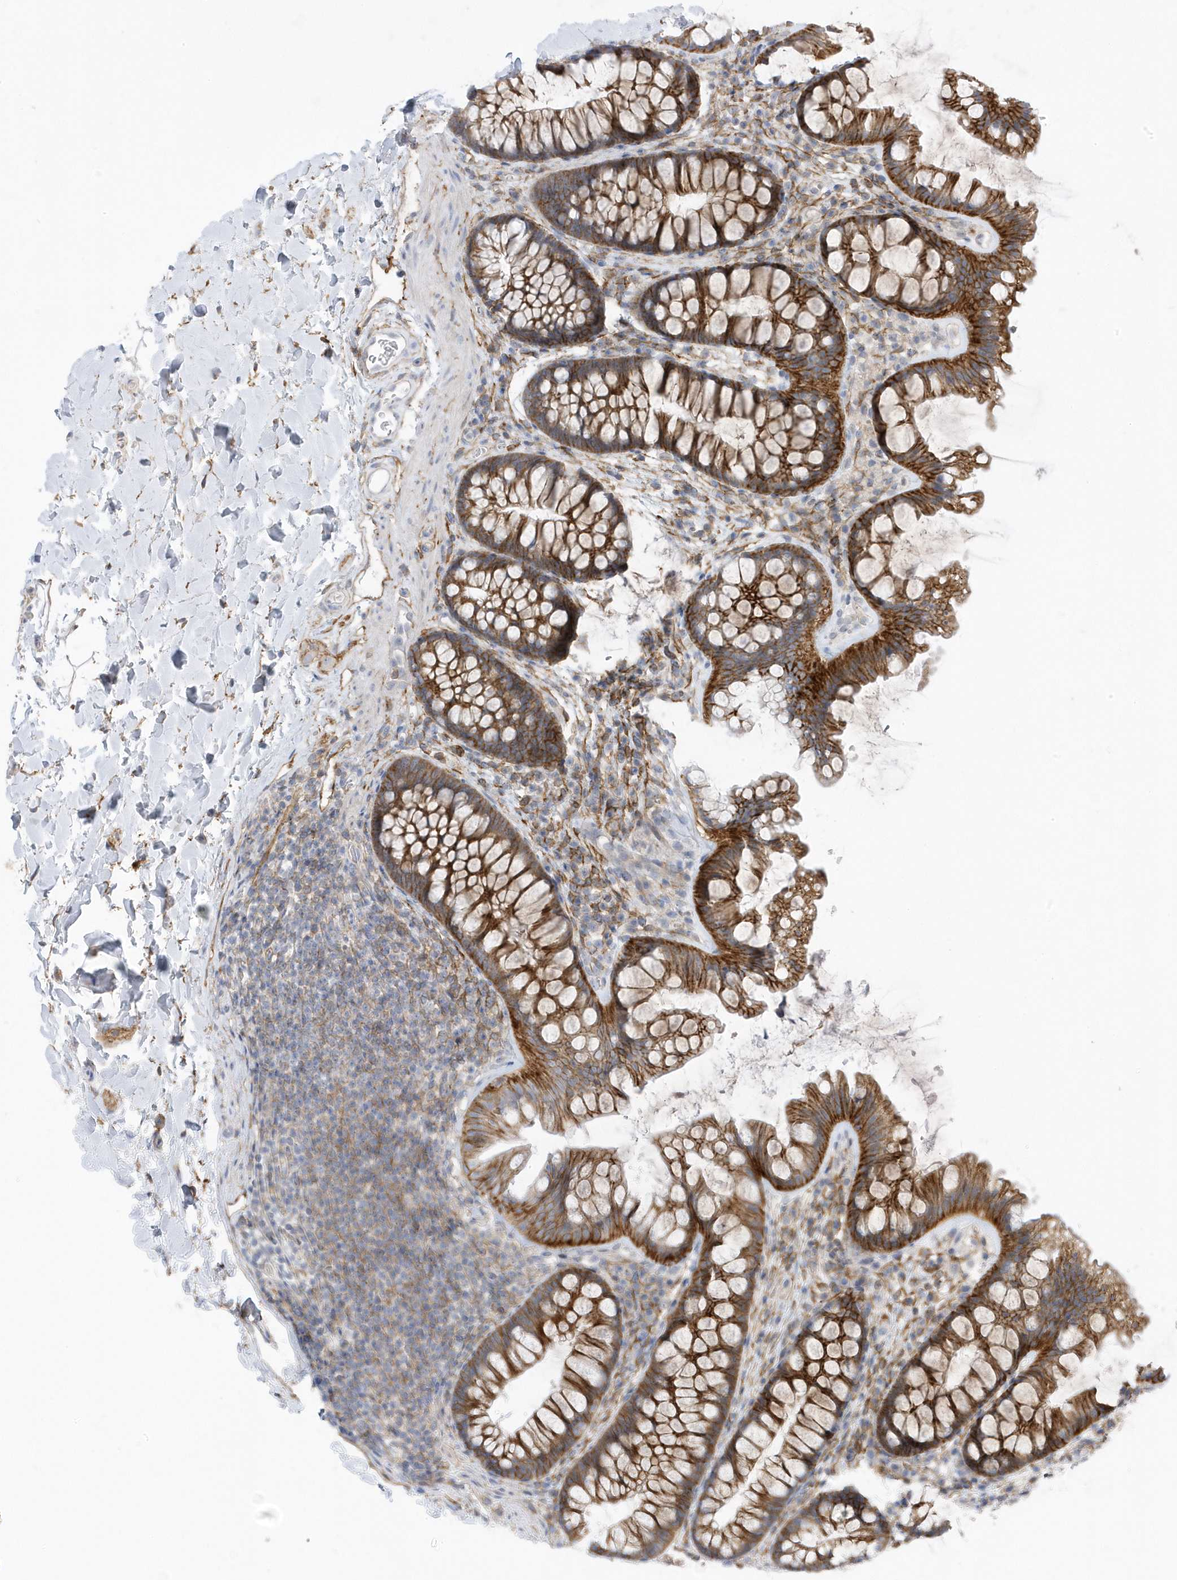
{"staining": {"intensity": "weak", "quantity": "<25%", "location": "cytoplasmic/membranous"}, "tissue": "colon", "cell_type": "Endothelial cells", "image_type": "normal", "snomed": [{"axis": "morphology", "description": "Normal tissue, NOS"}, {"axis": "topography", "description": "Colon"}], "caption": "Immunohistochemistry (IHC) of normal colon reveals no positivity in endothelial cells.", "gene": "ANAPC1", "patient": {"sex": "female", "age": 62}}